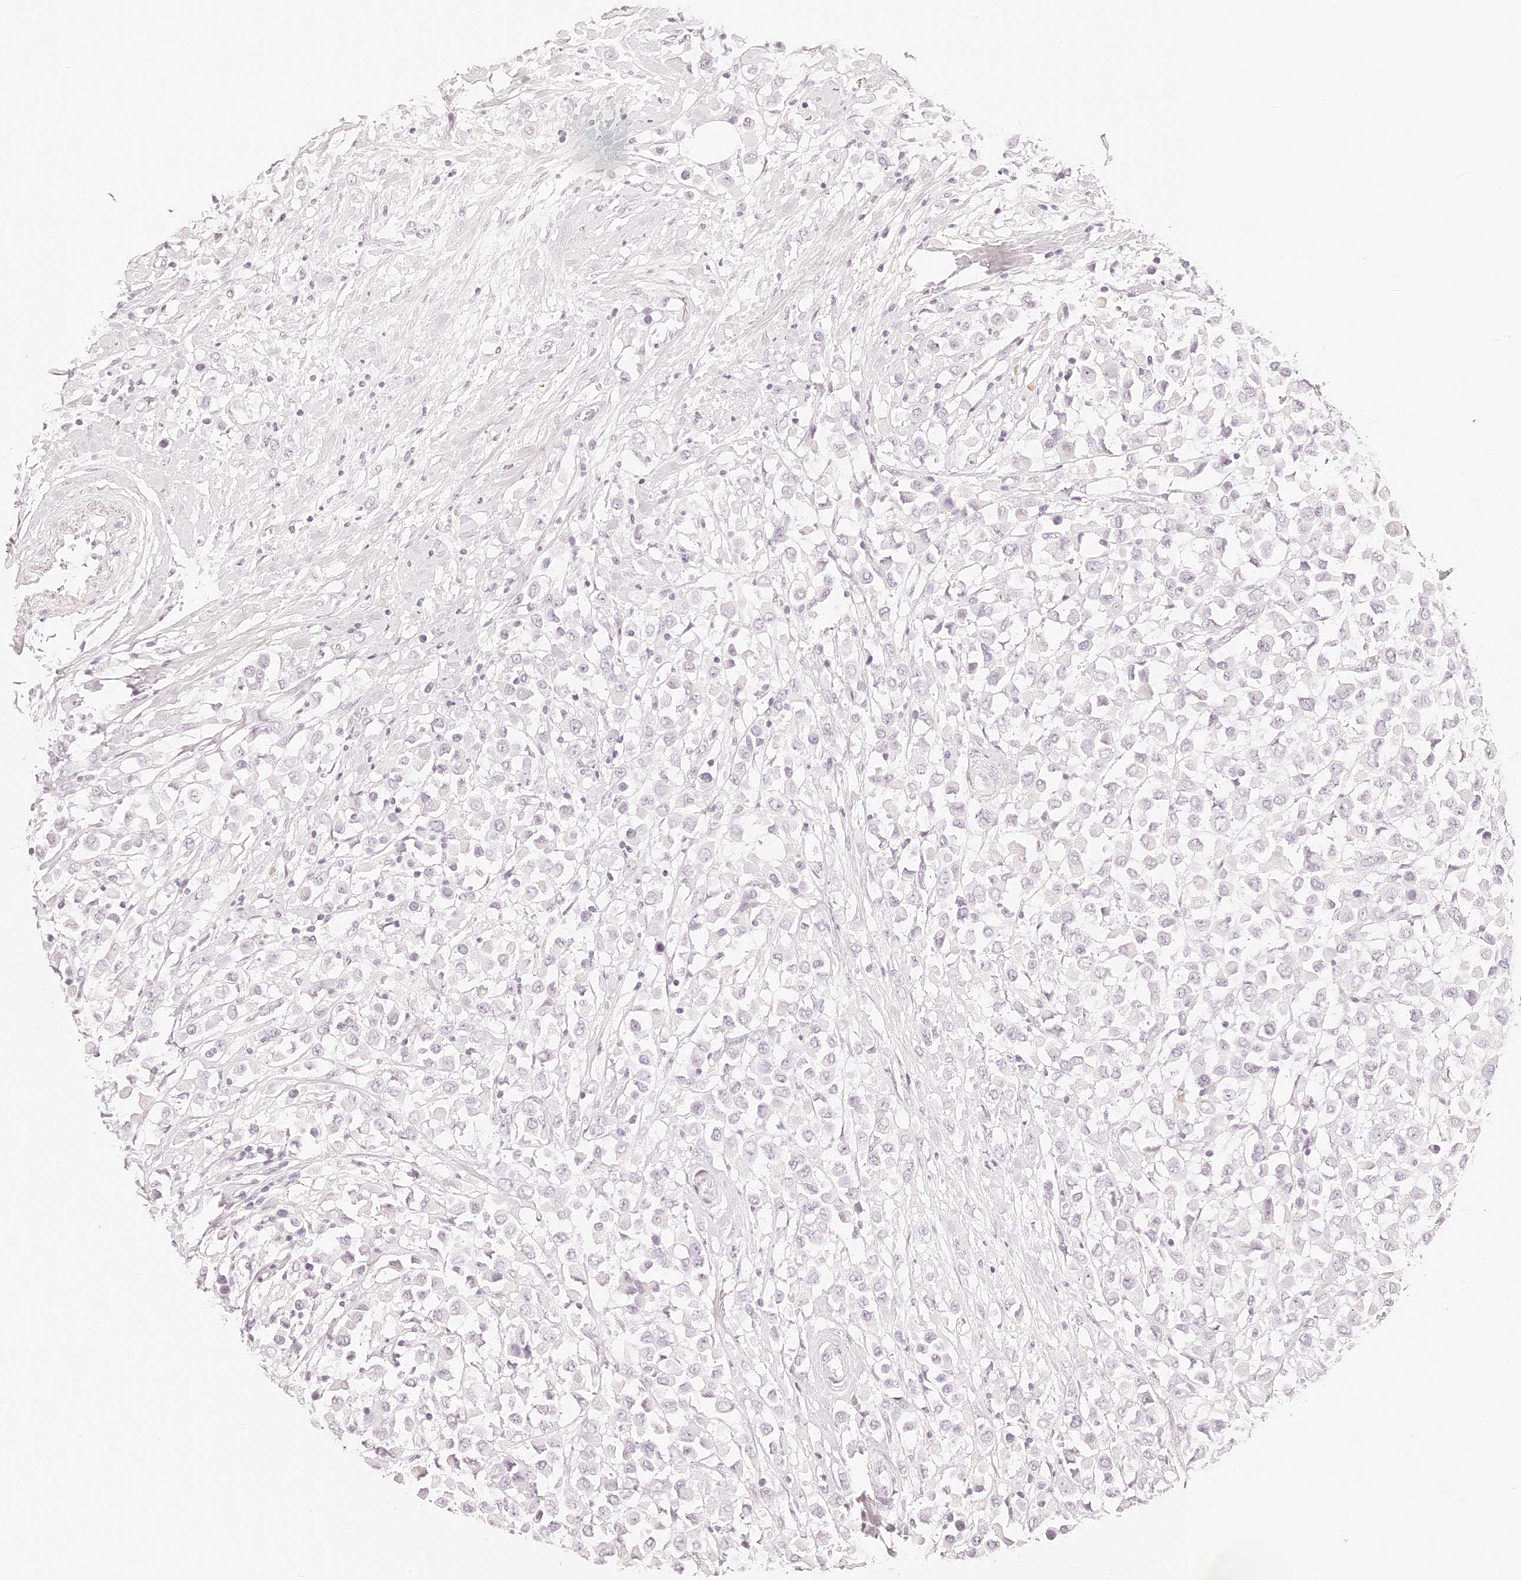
{"staining": {"intensity": "negative", "quantity": "none", "location": "none"}, "tissue": "breast cancer", "cell_type": "Tumor cells", "image_type": "cancer", "snomed": [{"axis": "morphology", "description": "Duct carcinoma"}, {"axis": "topography", "description": "Breast"}], "caption": "IHC image of human breast cancer (intraductal carcinoma) stained for a protein (brown), which displays no staining in tumor cells.", "gene": "TRIM45", "patient": {"sex": "female", "age": 61}}